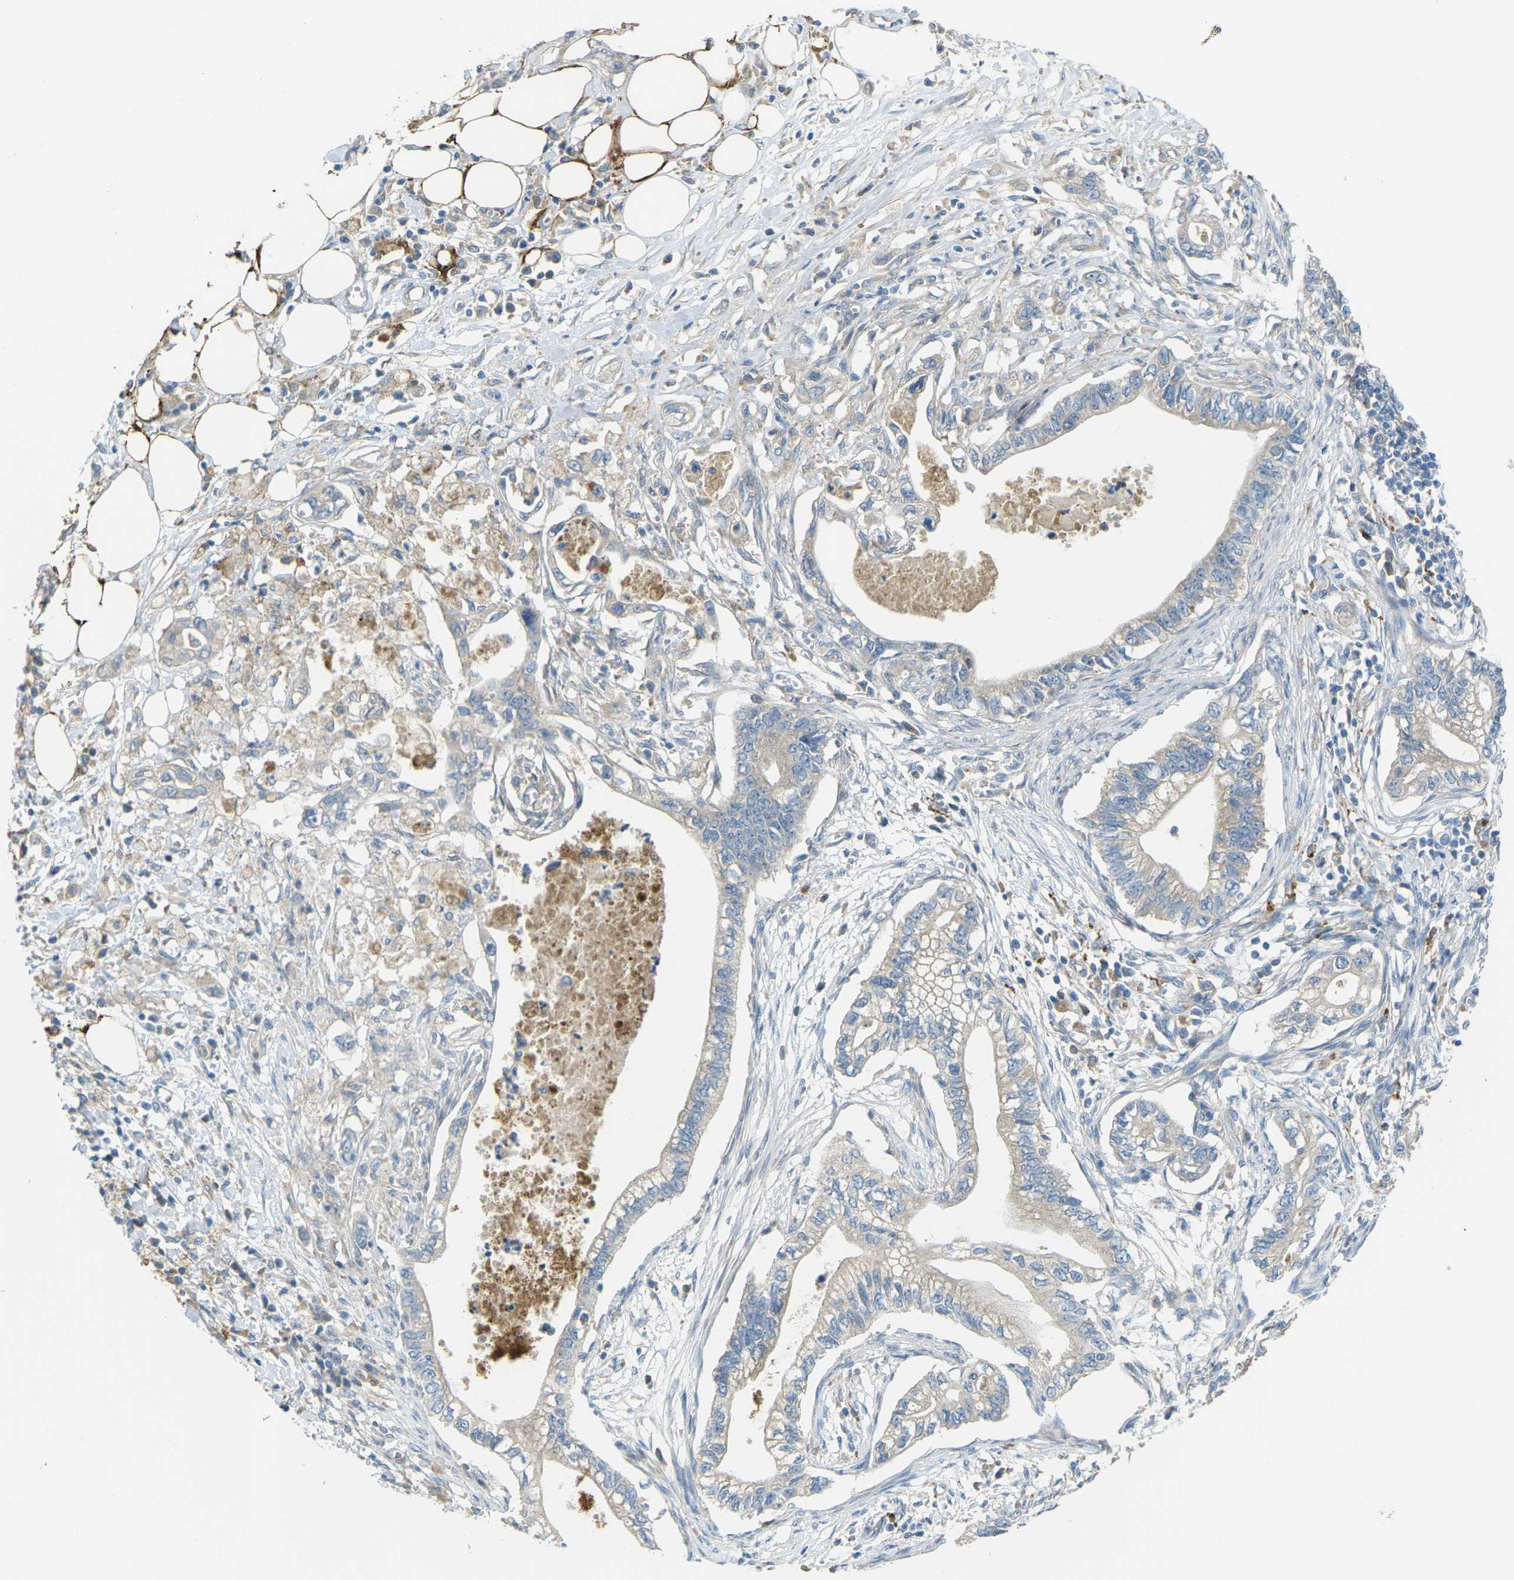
{"staining": {"intensity": "weak", "quantity": "<25%", "location": "cytoplasmic/membranous"}, "tissue": "pancreatic cancer", "cell_type": "Tumor cells", "image_type": "cancer", "snomed": [{"axis": "morphology", "description": "Adenocarcinoma, NOS"}, {"axis": "topography", "description": "Pancreas"}], "caption": "Histopathology image shows no protein expression in tumor cells of pancreatic cancer (adenocarcinoma) tissue.", "gene": "MYLK4", "patient": {"sex": "male", "age": 56}}